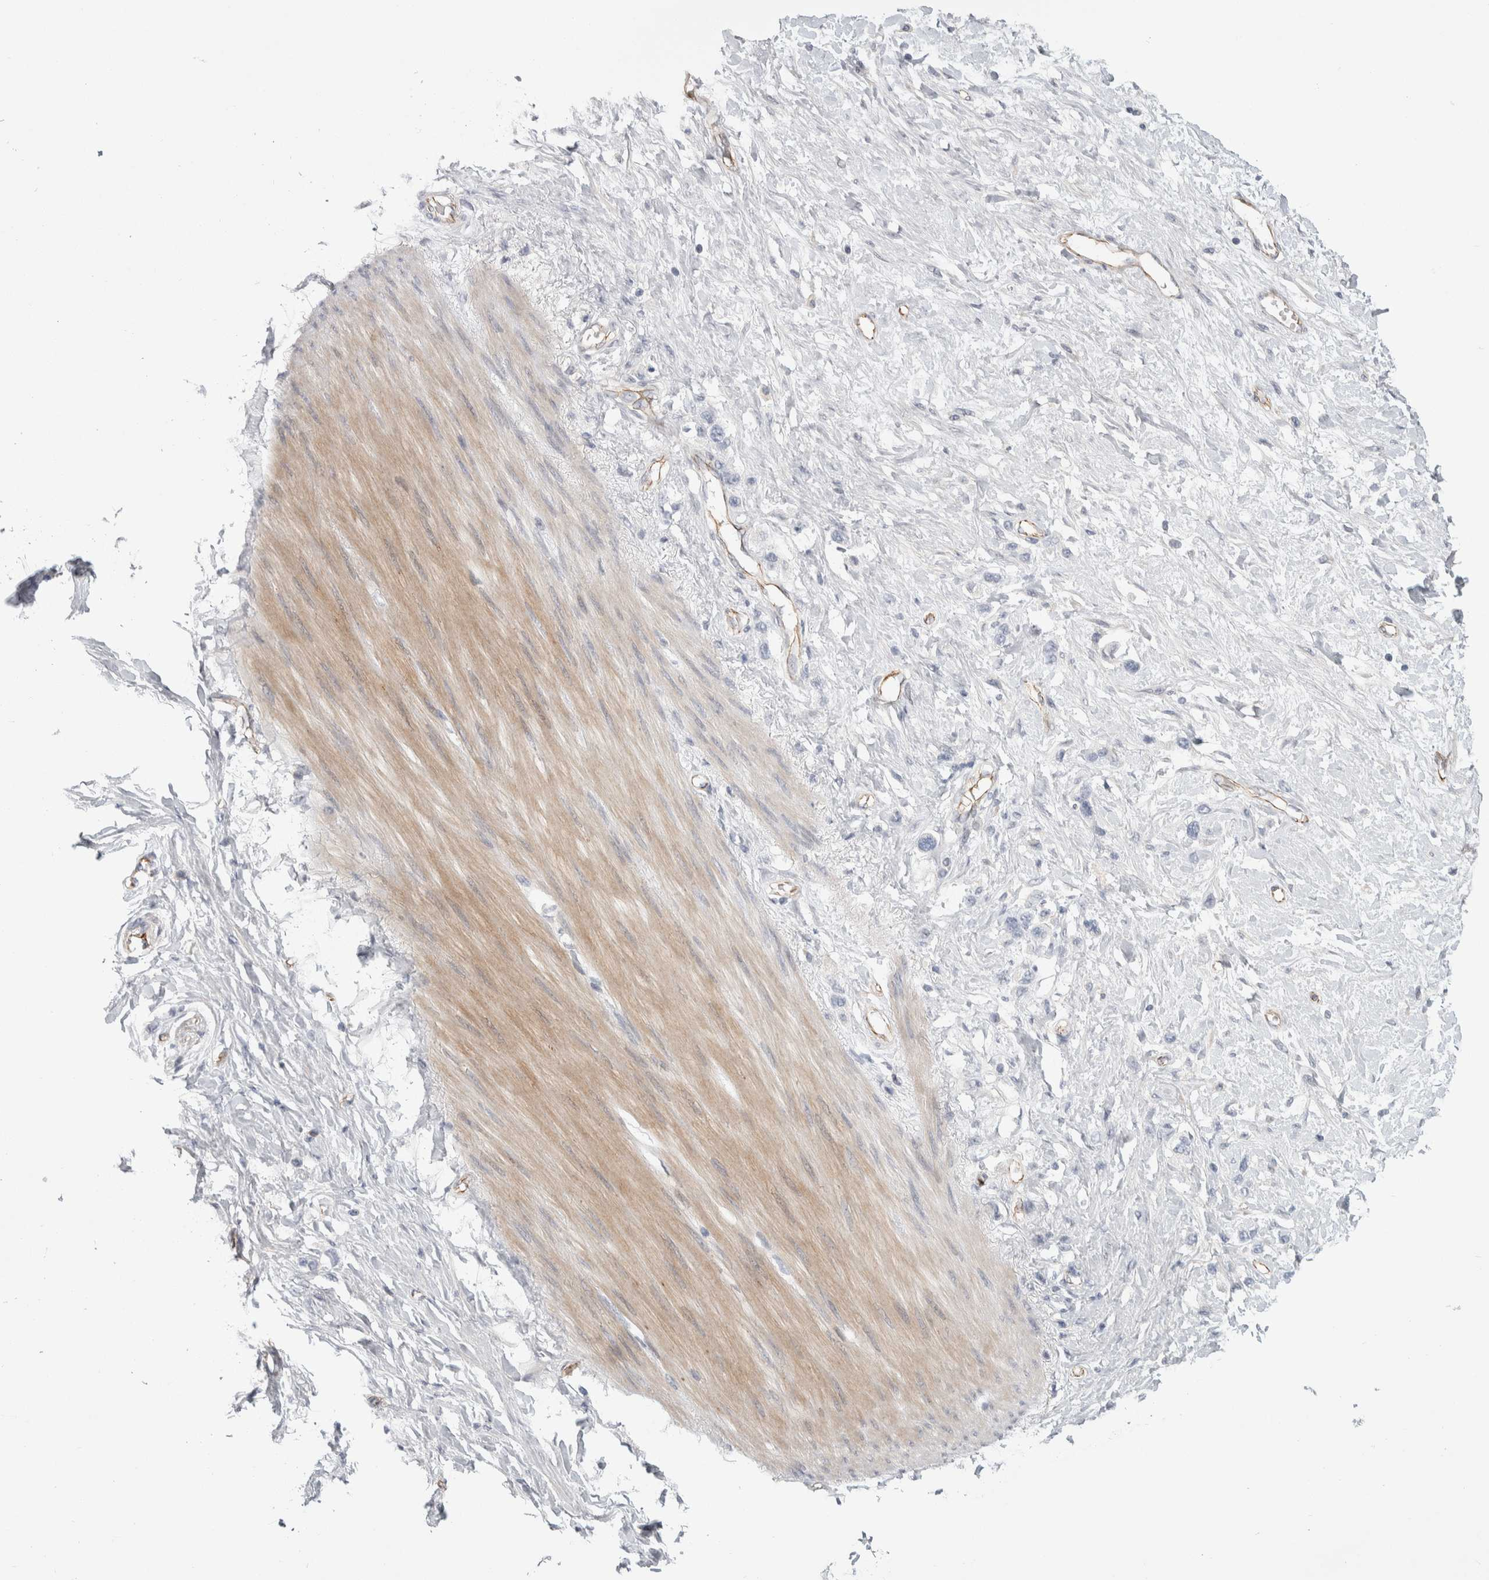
{"staining": {"intensity": "negative", "quantity": "none", "location": "none"}, "tissue": "stomach cancer", "cell_type": "Tumor cells", "image_type": "cancer", "snomed": [{"axis": "morphology", "description": "Adenocarcinoma, NOS"}, {"axis": "topography", "description": "Stomach"}], "caption": "Protein analysis of adenocarcinoma (stomach) reveals no significant positivity in tumor cells. (DAB (3,3'-diaminobenzidine) immunohistochemistry (IHC) visualized using brightfield microscopy, high magnification).", "gene": "ZNF862", "patient": {"sex": "female", "age": 65}}